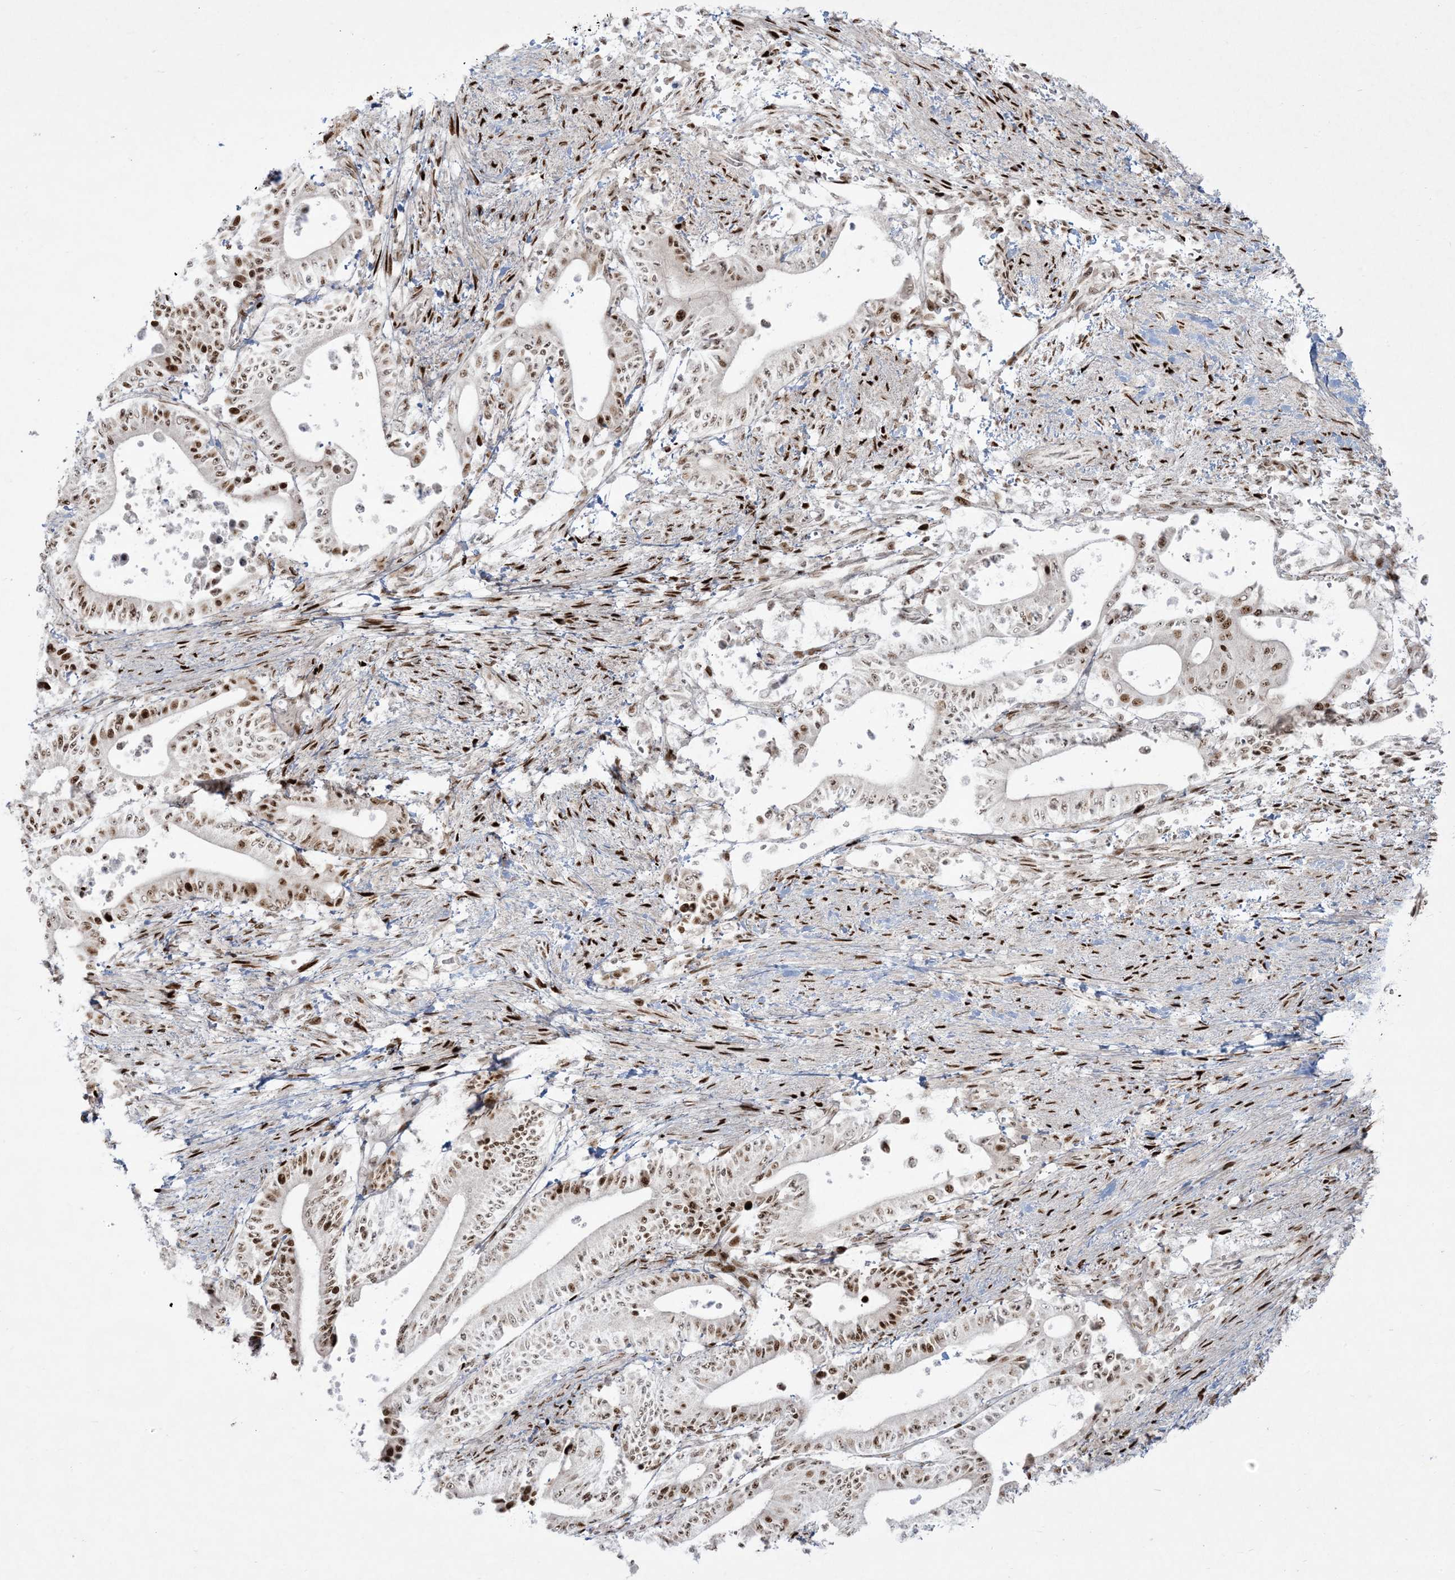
{"staining": {"intensity": "strong", "quantity": "25%-75%", "location": "nuclear"}, "tissue": "liver cancer", "cell_type": "Tumor cells", "image_type": "cancer", "snomed": [{"axis": "morphology", "description": "Normal tissue, NOS"}, {"axis": "morphology", "description": "Cholangiocarcinoma"}, {"axis": "topography", "description": "Liver"}, {"axis": "topography", "description": "Peripheral nerve tissue"}], "caption": "Human liver cancer stained with a protein marker displays strong staining in tumor cells.", "gene": "RBM10", "patient": {"sex": "female", "age": 73}}